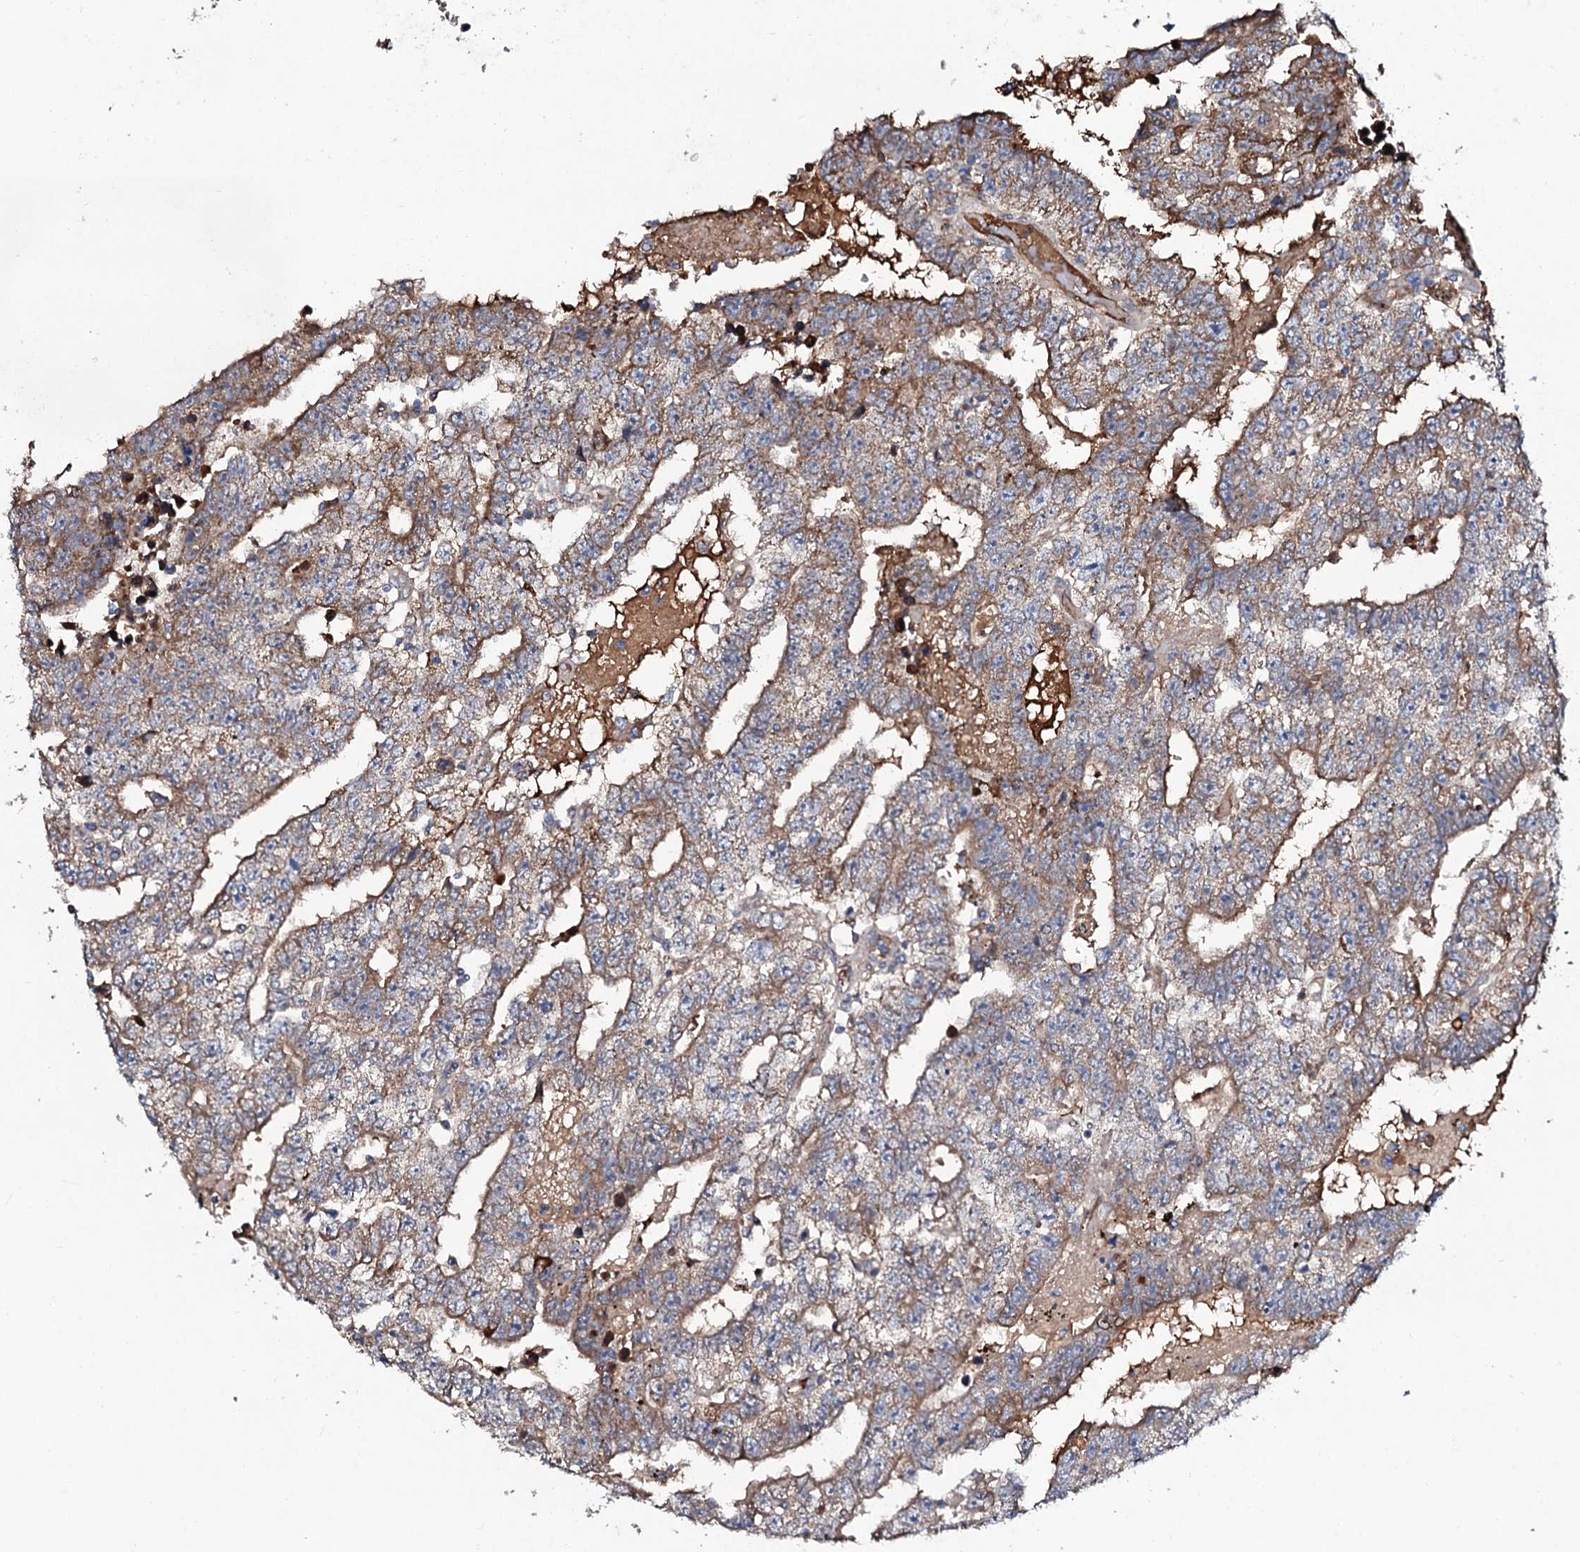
{"staining": {"intensity": "moderate", "quantity": ">75%", "location": "cytoplasmic/membranous"}, "tissue": "testis cancer", "cell_type": "Tumor cells", "image_type": "cancer", "snomed": [{"axis": "morphology", "description": "Carcinoma, Embryonal, NOS"}, {"axis": "topography", "description": "Testis"}], "caption": "This photomicrograph shows testis cancer stained with IHC to label a protein in brown. The cytoplasmic/membranous of tumor cells show moderate positivity for the protein. Nuclei are counter-stained blue.", "gene": "PPP1R3D", "patient": {"sex": "male", "age": 25}}